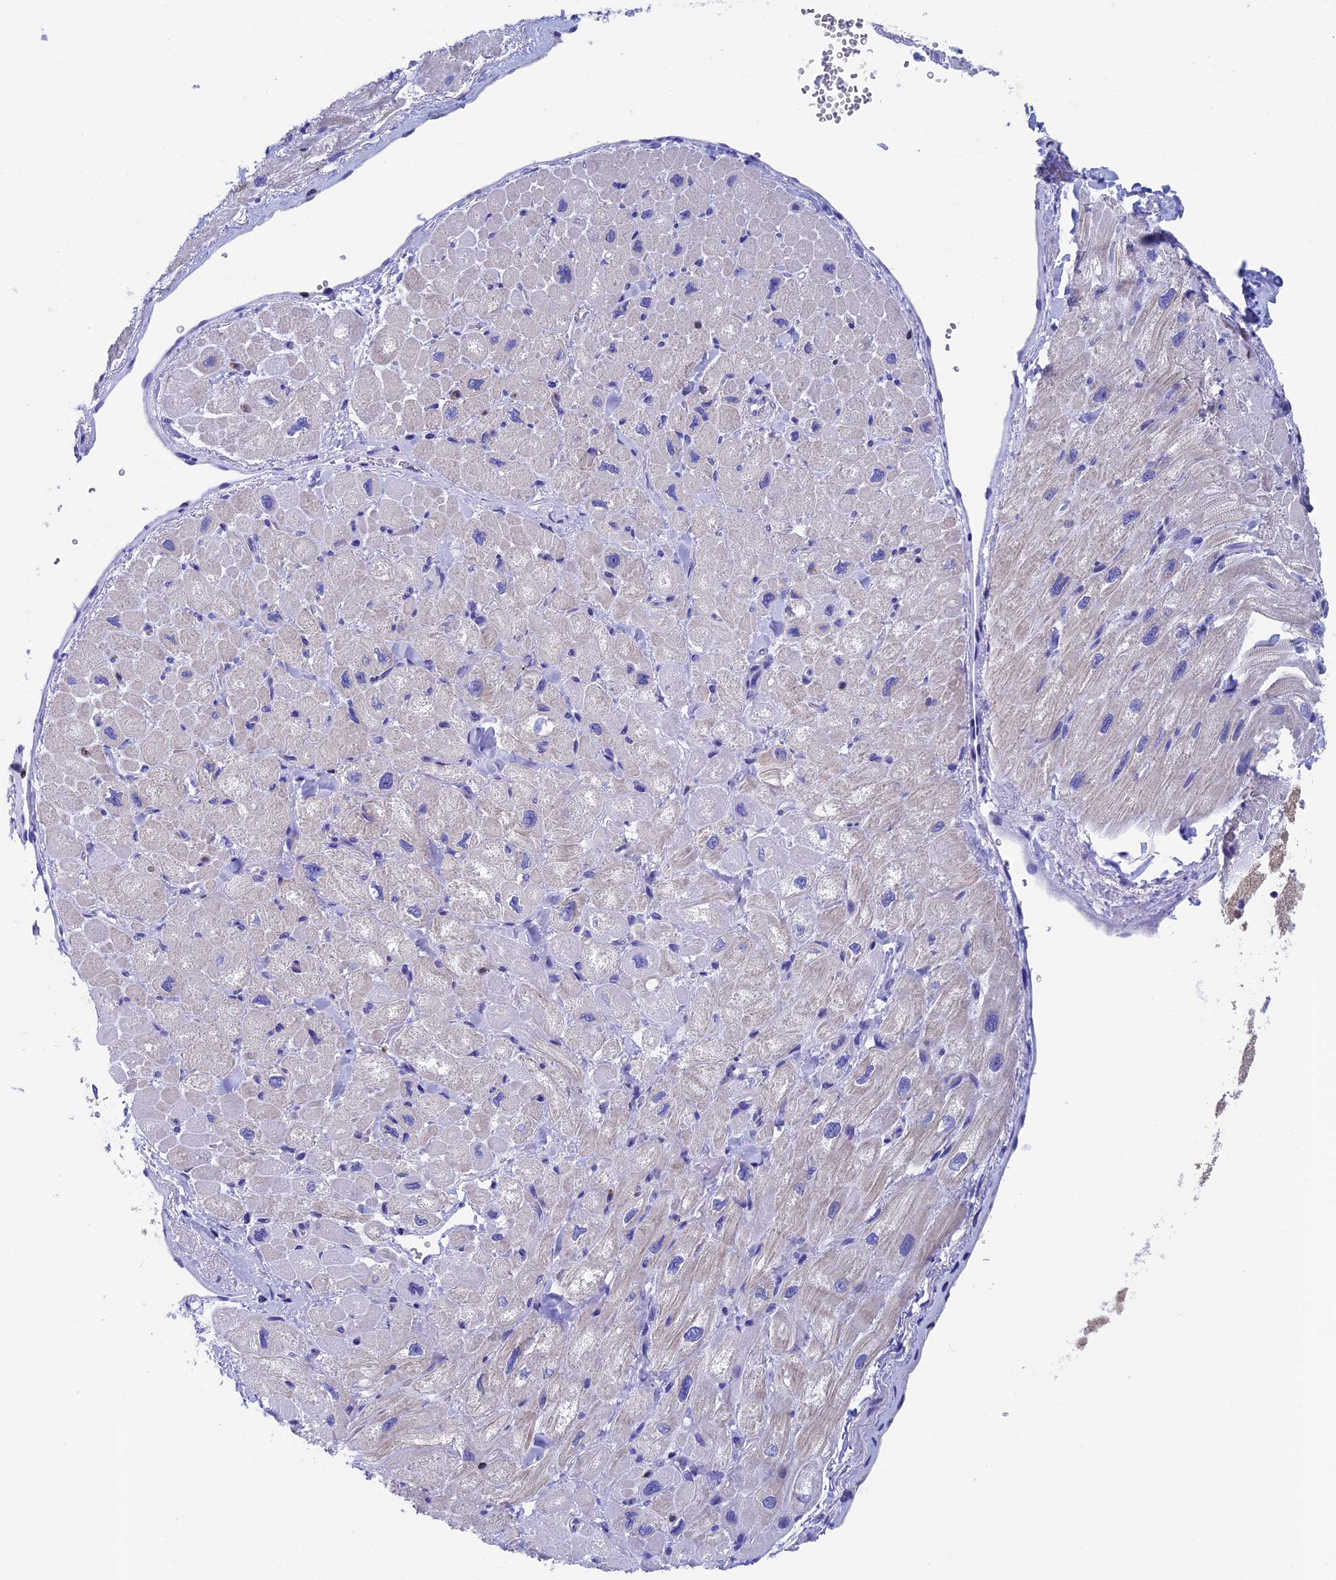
{"staining": {"intensity": "negative", "quantity": "none", "location": "none"}, "tissue": "heart muscle", "cell_type": "Cardiomyocytes", "image_type": "normal", "snomed": [{"axis": "morphology", "description": "Normal tissue, NOS"}, {"axis": "topography", "description": "Heart"}], "caption": "A high-resolution photomicrograph shows immunohistochemistry staining of unremarkable heart muscle, which displays no significant staining in cardiomyocytes. (DAB (3,3'-diaminobenzidine) immunohistochemistry, high magnification).", "gene": "SEPTIN1", "patient": {"sex": "male", "age": 65}}